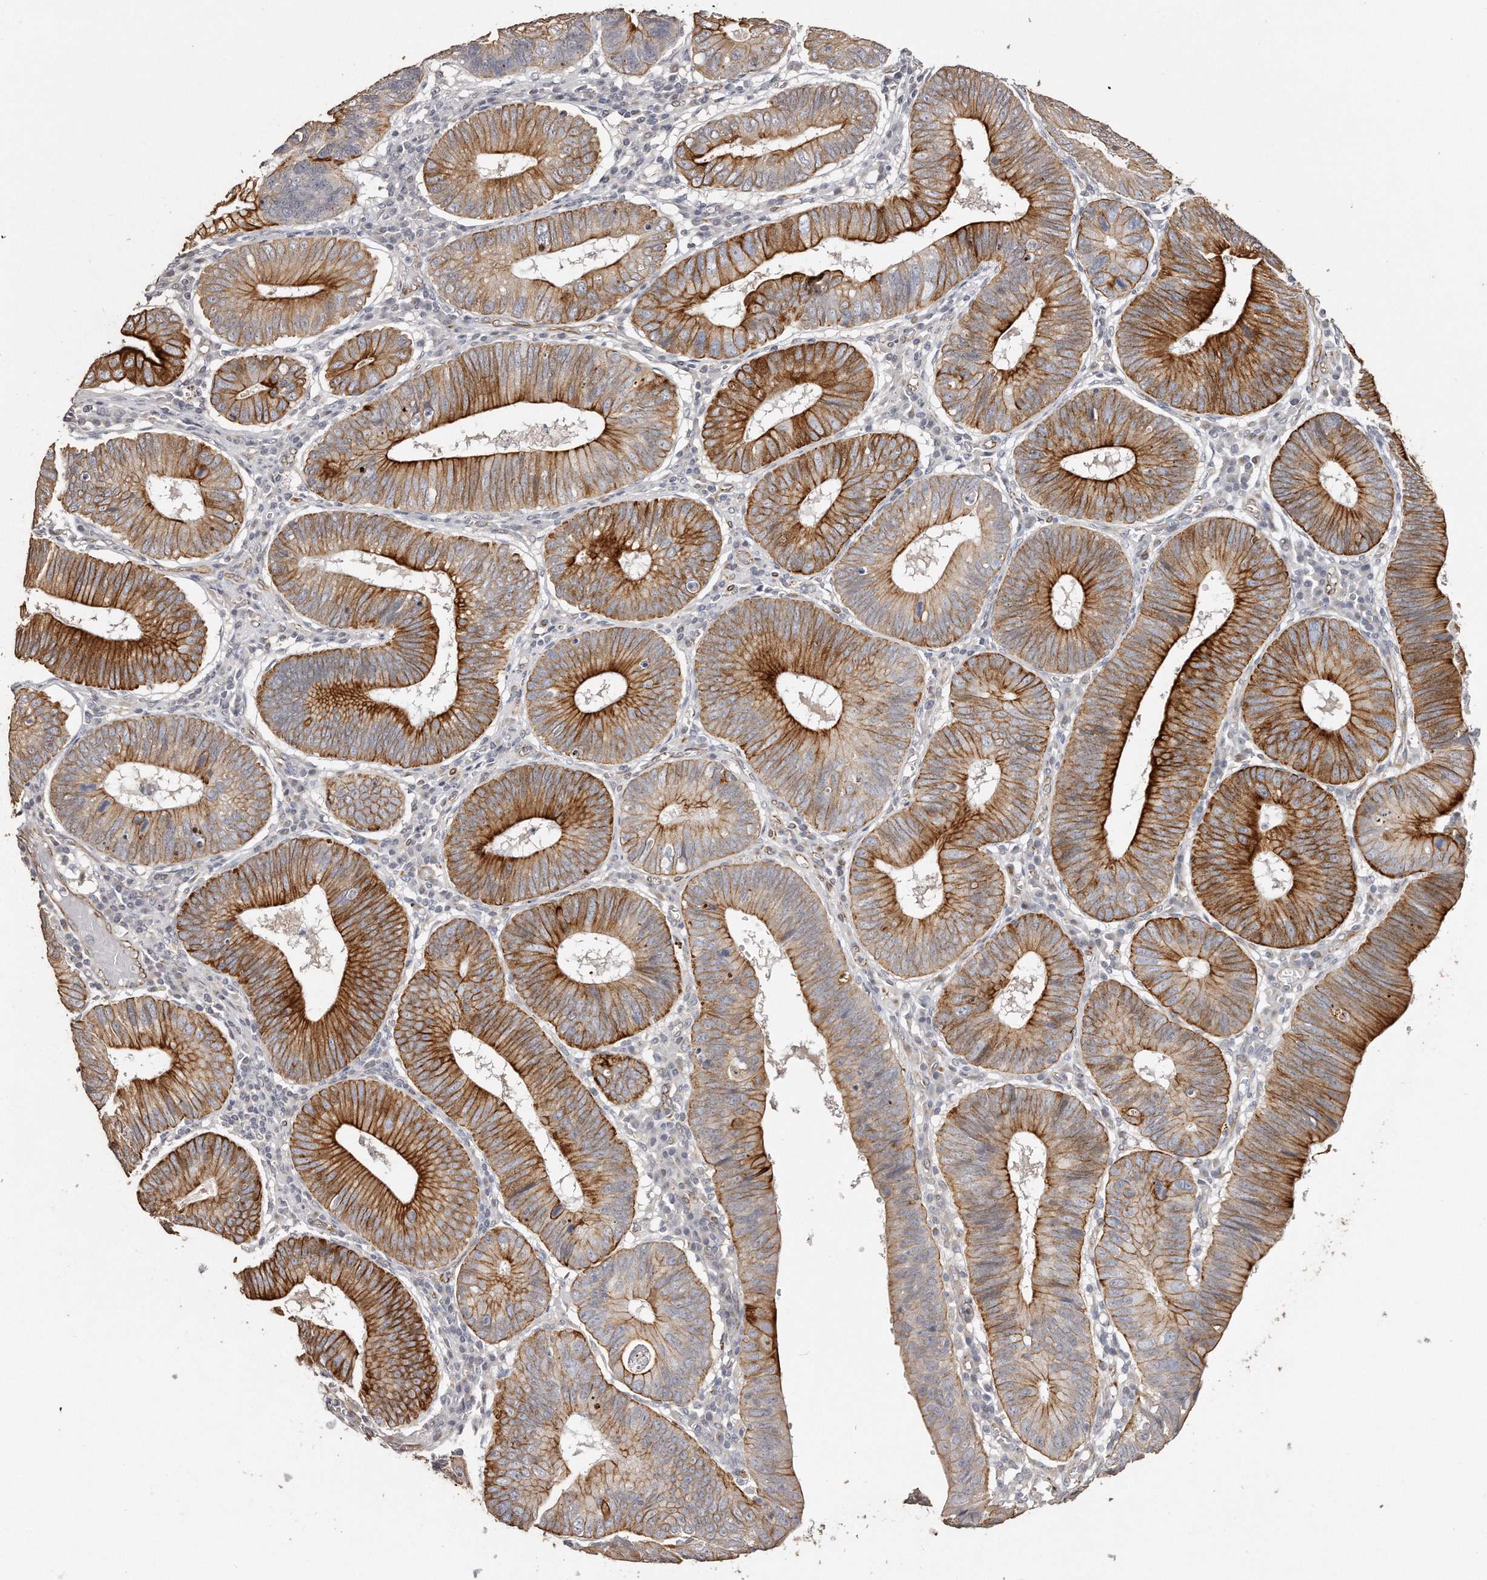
{"staining": {"intensity": "strong", "quantity": ">75%", "location": "cytoplasmic/membranous"}, "tissue": "stomach cancer", "cell_type": "Tumor cells", "image_type": "cancer", "snomed": [{"axis": "morphology", "description": "Adenocarcinoma, NOS"}, {"axis": "topography", "description": "Stomach"}], "caption": "IHC image of neoplastic tissue: human stomach adenocarcinoma stained using immunohistochemistry displays high levels of strong protein expression localized specifically in the cytoplasmic/membranous of tumor cells, appearing as a cytoplasmic/membranous brown color.", "gene": "ZYG11A", "patient": {"sex": "male", "age": 59}}